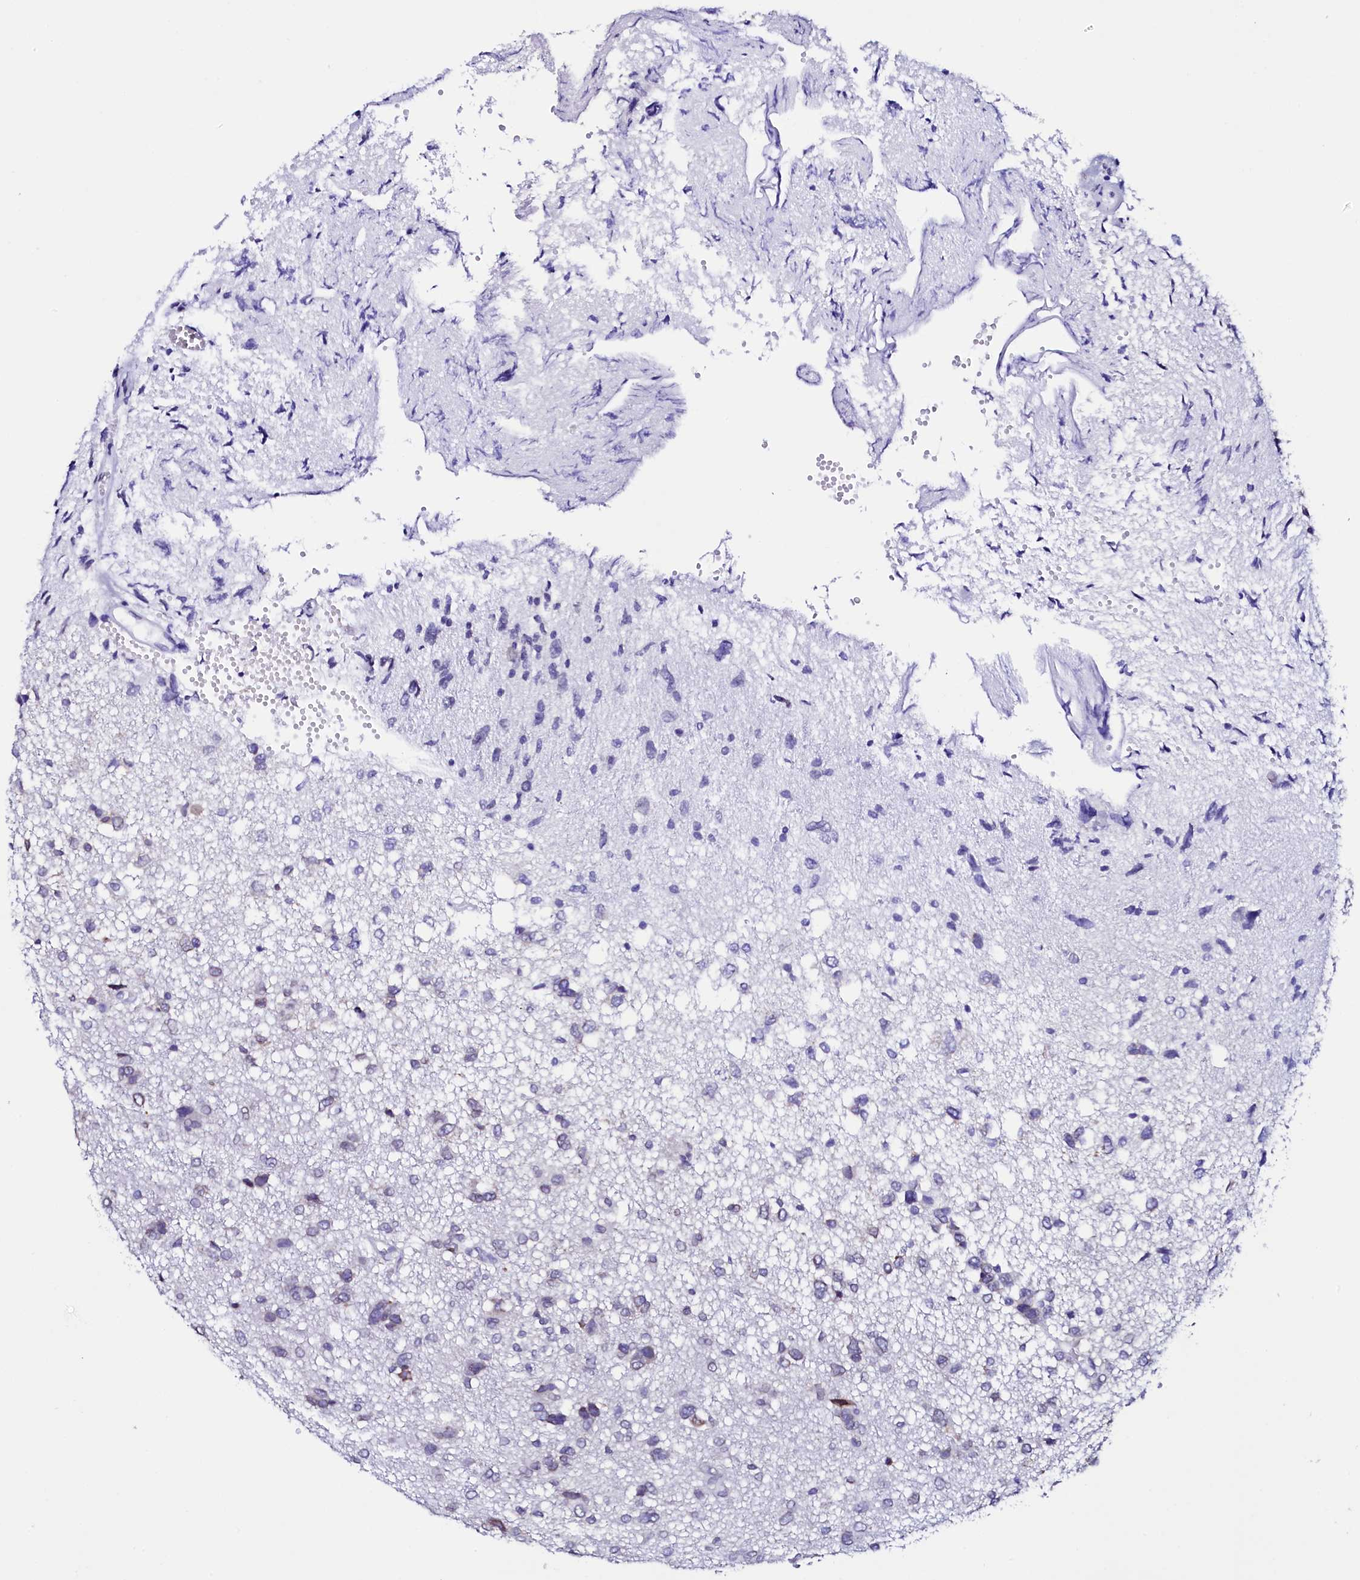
{"staining": {"intensity": "weak", "quantity": "<25%", "location": "cytoplasmic/membranous,nuclear"}, "tissue": "glioma", "cell_type": "Tumor cells", "image_type": "cancer", "snomed": [{"axis": "morphology", "description": "Glioma, malignant, High grade"}, {"axis": "topography", "description": "Brain"}], "caption": "Protein analysis of malignant glioma (high-grade) exhibits no significant staining in tumor cells.", "gene": "HAND1", "patient": {"sex": "female", "age": 59}}